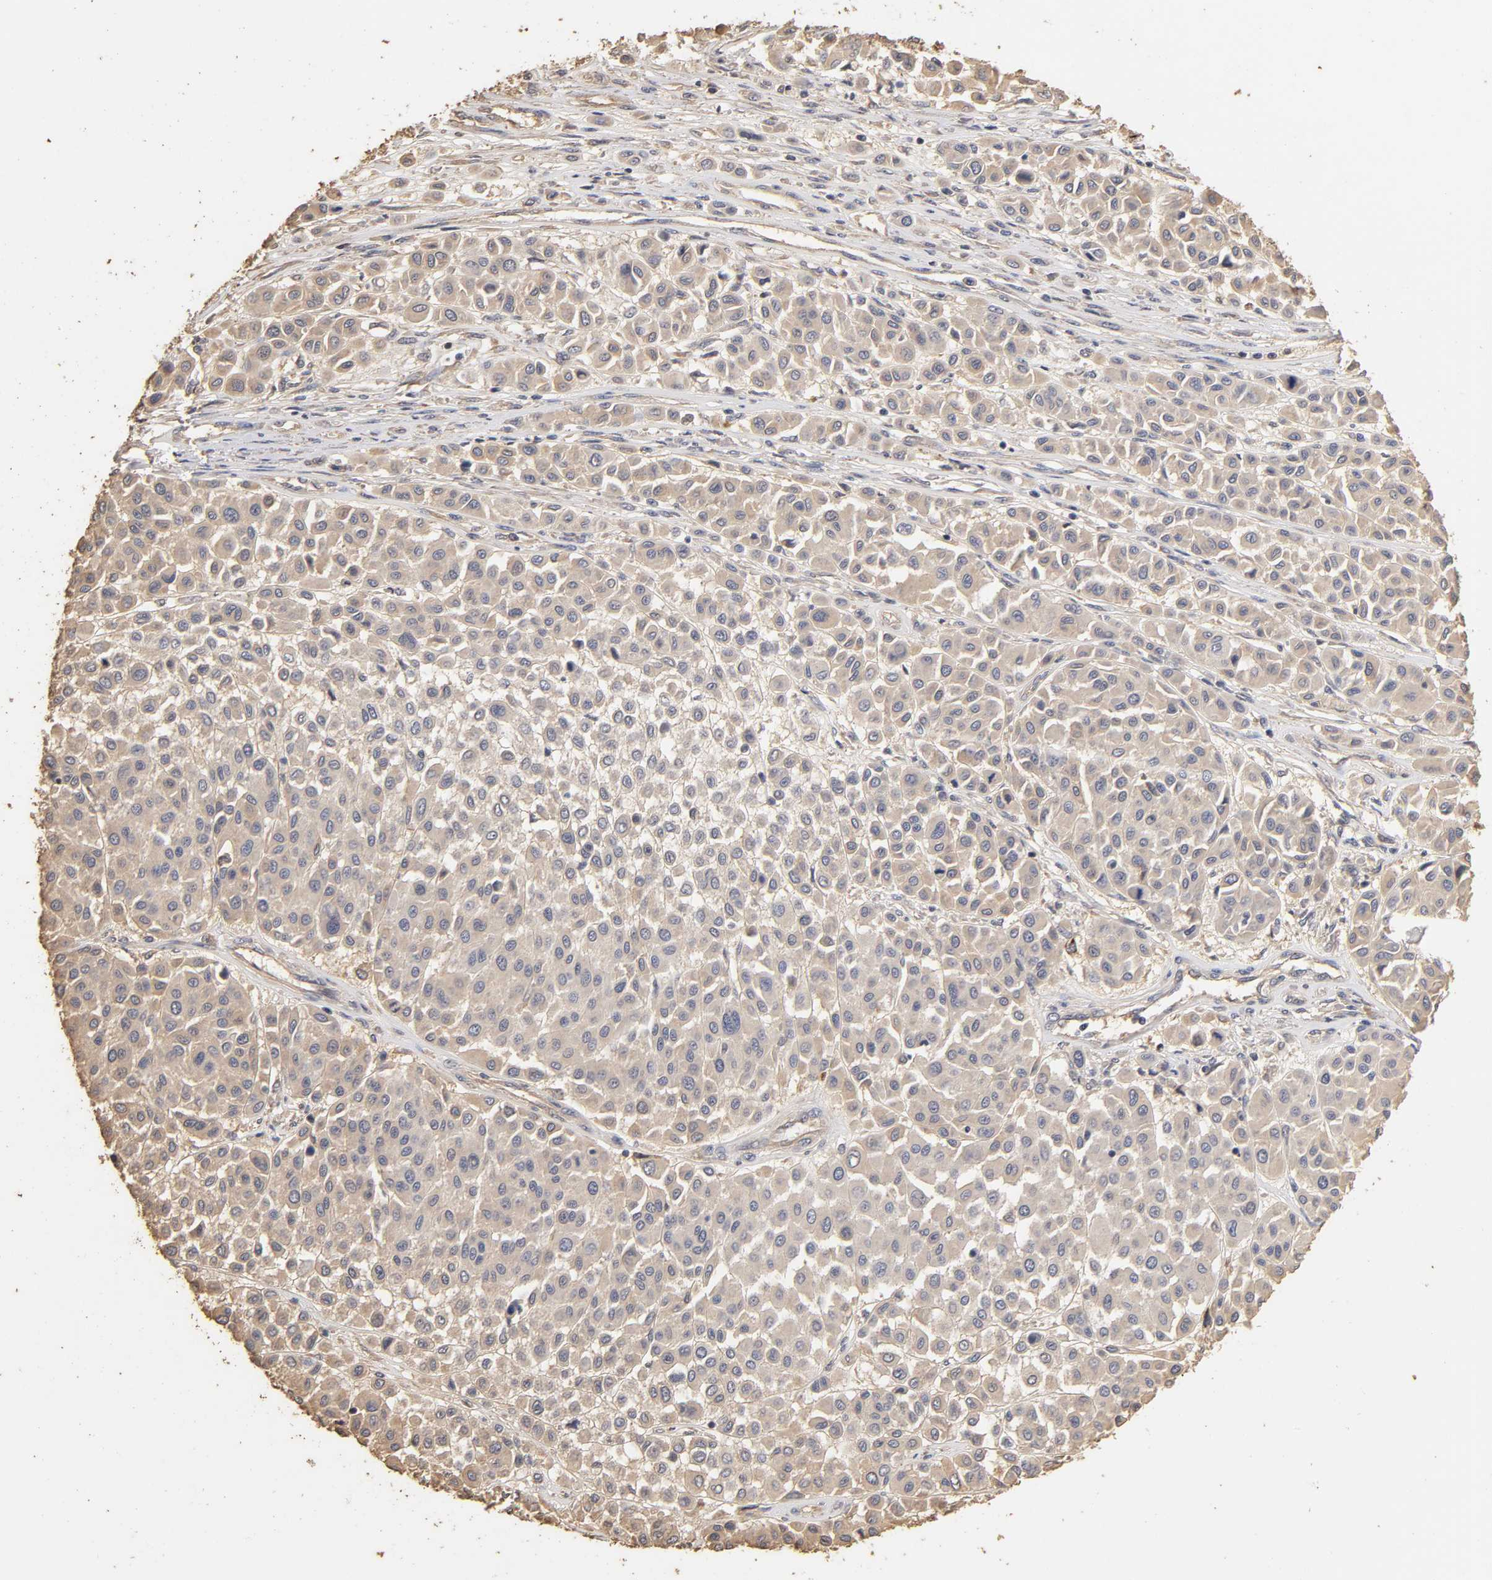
{"staining": {"intensity": "weak", "quantity": "<25%", "location": "cytoplasmic/membranous"}, "tissue": "melanoma", "cell_type": "Tumor cells", "image_type": "cancer", "snomed": [{"axis": "morphology", "description": "Malignant melanoma, Metastatic site"}, {"axis": "topography", "description": "Soft tissue"}], "caption": "The histopathology image exhibits no significant positivity in tumor cells of melanoma.", "gene": "VSIG4", "patient": {"sex": "male", "age": 41}}